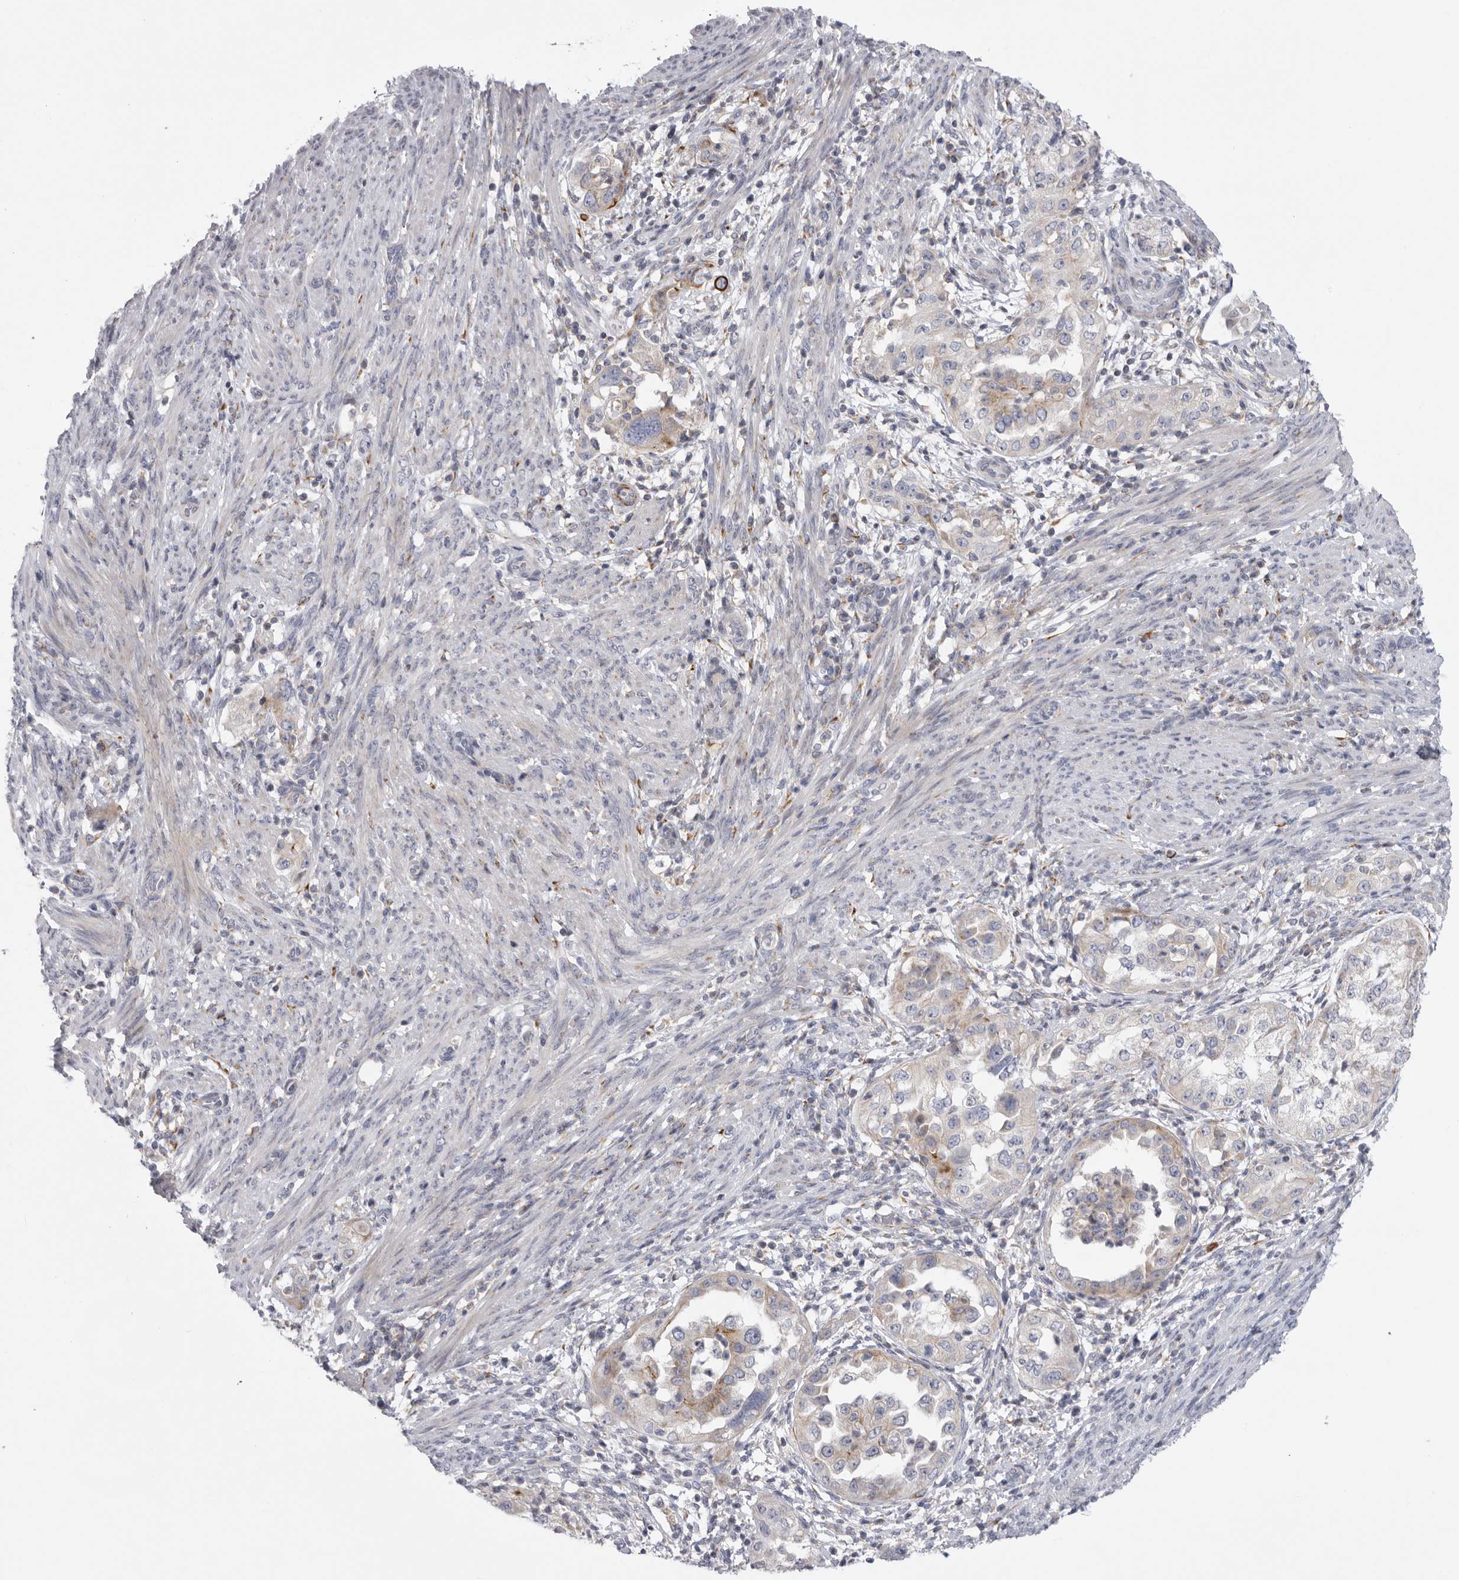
{"staining": {"intensity": "moderate", "quantity": "<25%", "location": "cytoplasmic/membranous"}, "tissue": "endometrial cancer", "cell_type": "Tumor cells", "image_type": "cancer", "snomed": [{"axis": "morphology", "description": "Adenocarcinoma, NOS"}, {"axis": "topography", "description": "Endometrium"}], "caption": "Immunohistochemistry (IHC) histopathology image of neoplastic tissue: endometrial adenocarcinoma stained using IHC reveals low levels of moderate protein expression localized specifically in the cytoplasmic/membranous of tumor cells, appearing as a cytoplasmic/membranous brown color.", "gene": "USP24", "patient": {"sex": "female", "age": 85}}